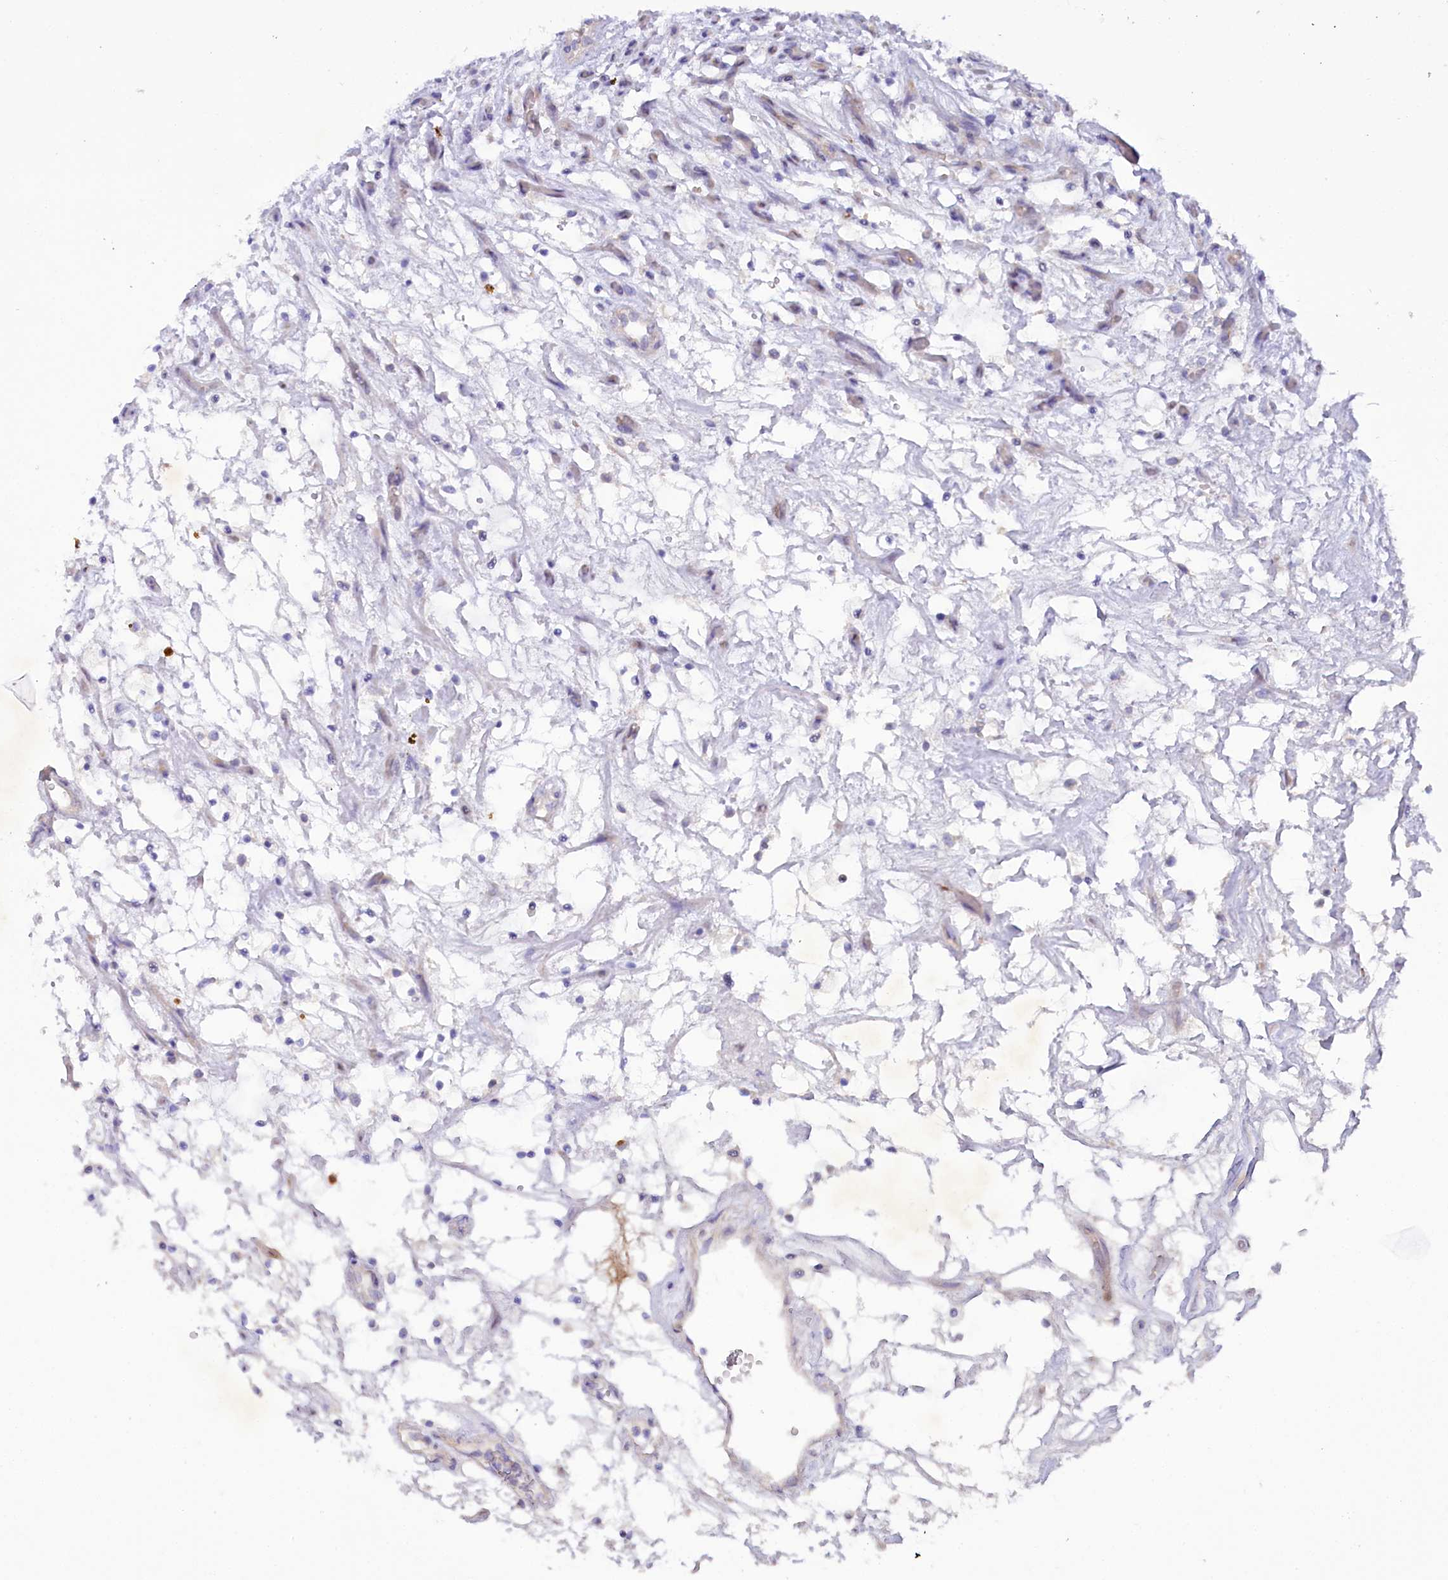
{"staining": {"intensity": "negative", "quantity": "none", "location": "none"}, "tissue": "renal cancer", "cell_type": "Tumor cells", "image_type": "cancer", "snomed": [{"axis": "morphology", "description": "Adenocarcinoma, NOS"}, {"axis": "topography", "description": "Kidney"}], "caption": "DAB (3,3'-diaminobenzidine) immunohistochemical staining of human renal cancer exhibits no significant expression in tumor cells. (Brightfield microscopy of DAB immunohistochemistry (IHC) at high magnification).", "gene": "FAM111B", "patient": {"sex": "female", "age": 69}}